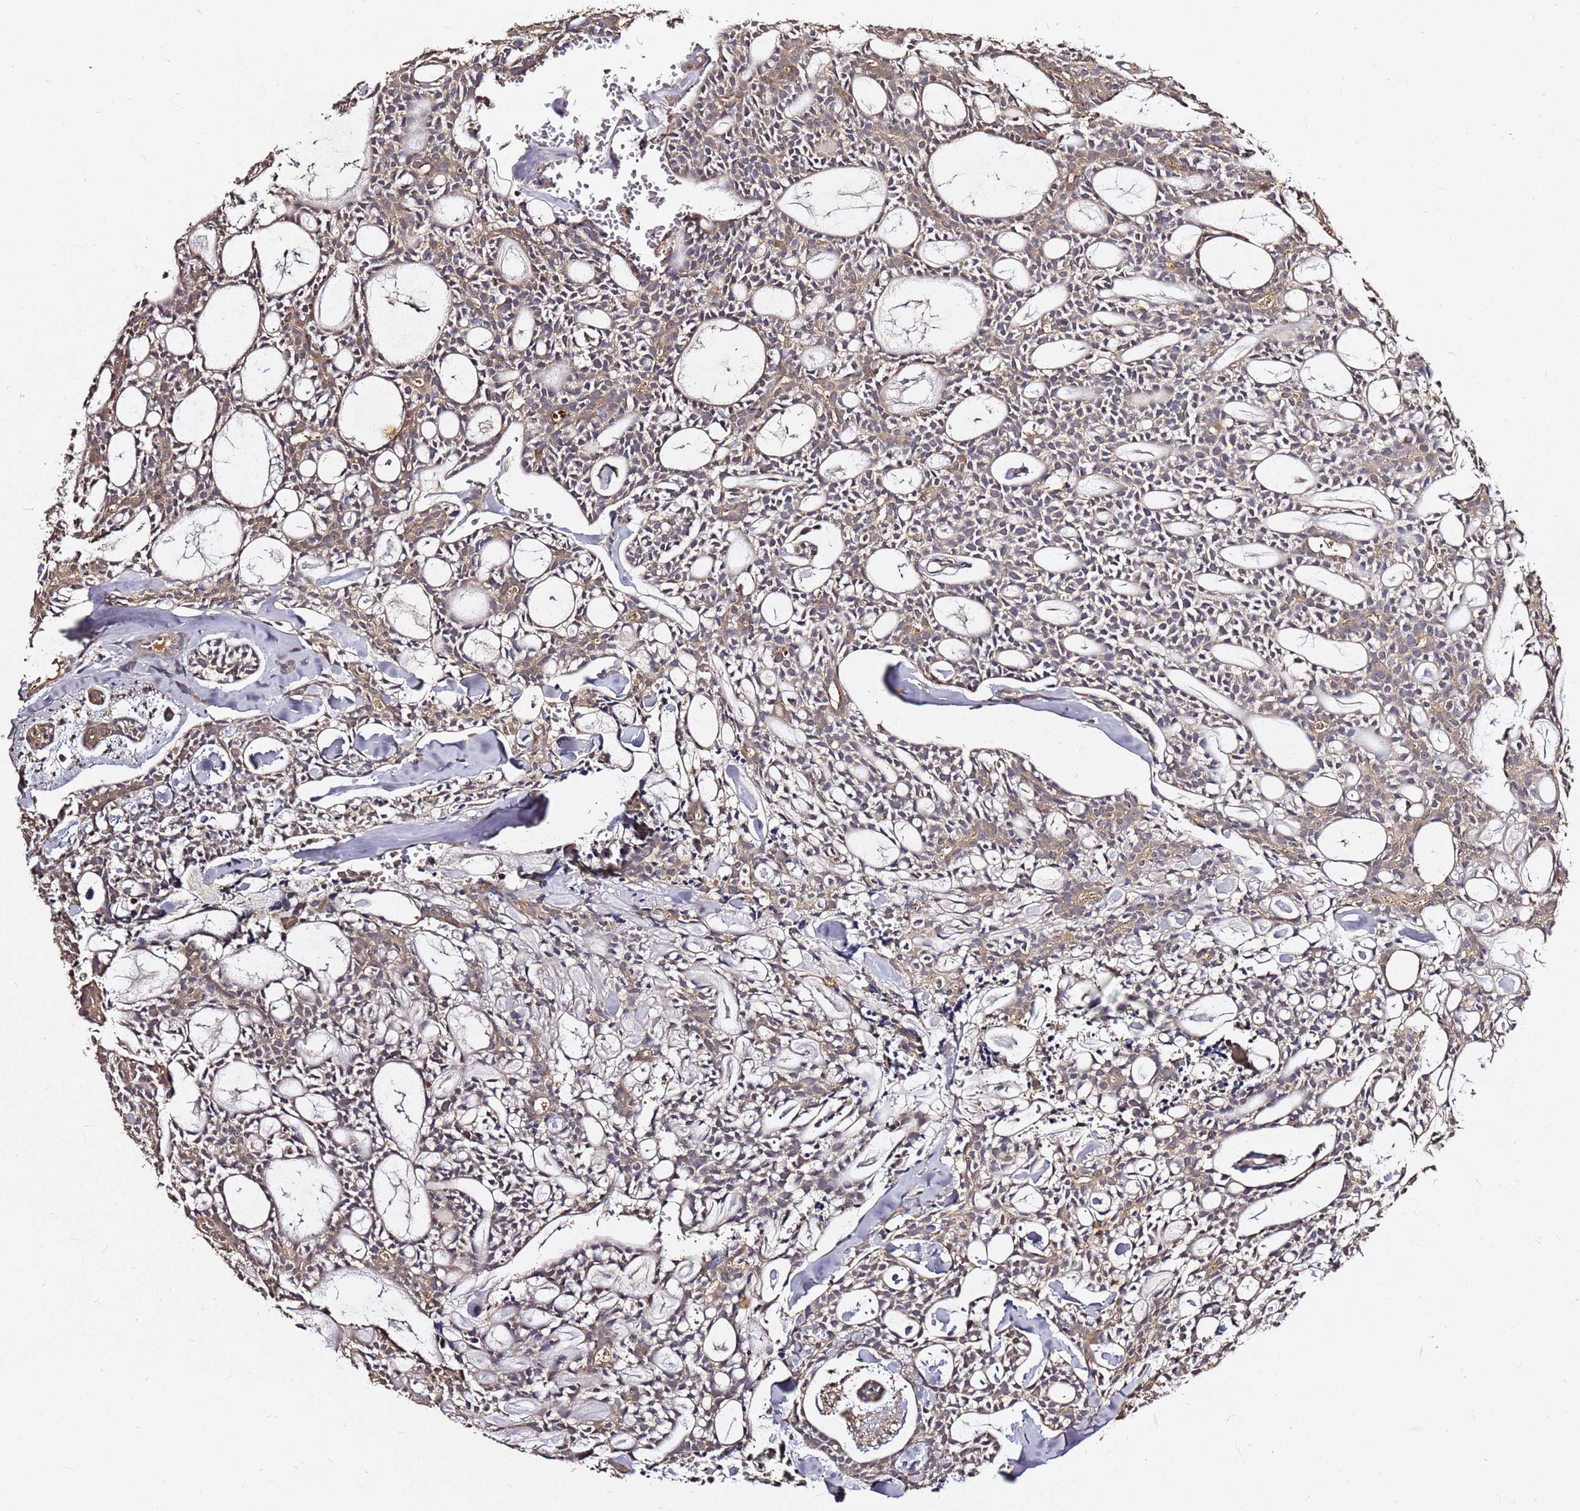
{"staining": {"intensity": "weak", "quantity": "25%-75%", "location": "cytoplasmic/membranous"}, "tissue": "head and neck cancer", "cell_type": "Tumor cells", "image_type": "cancer", "snomed": [{"axis": "morphology", "description": "Adenocarcinoma, NOS"}, {"axis": "topography", "description": "Salivary gland"}, {"axis": "topography", "description": "Head-Neck"}], "caption": "Head and neck cancer was stained to show a protein in brown. There is low levels of weak cytoplasmic/membranous positivity in about 25%-75% of tumor cells. The staining is performed using DAB (3,3'-diaminobenzidine) brown chromogen to label protein expression. The nuclei are counter-stained blue using hematoxylin.", "gene": "C6orf136", "patient": {"sex": "male", "age": 55}}